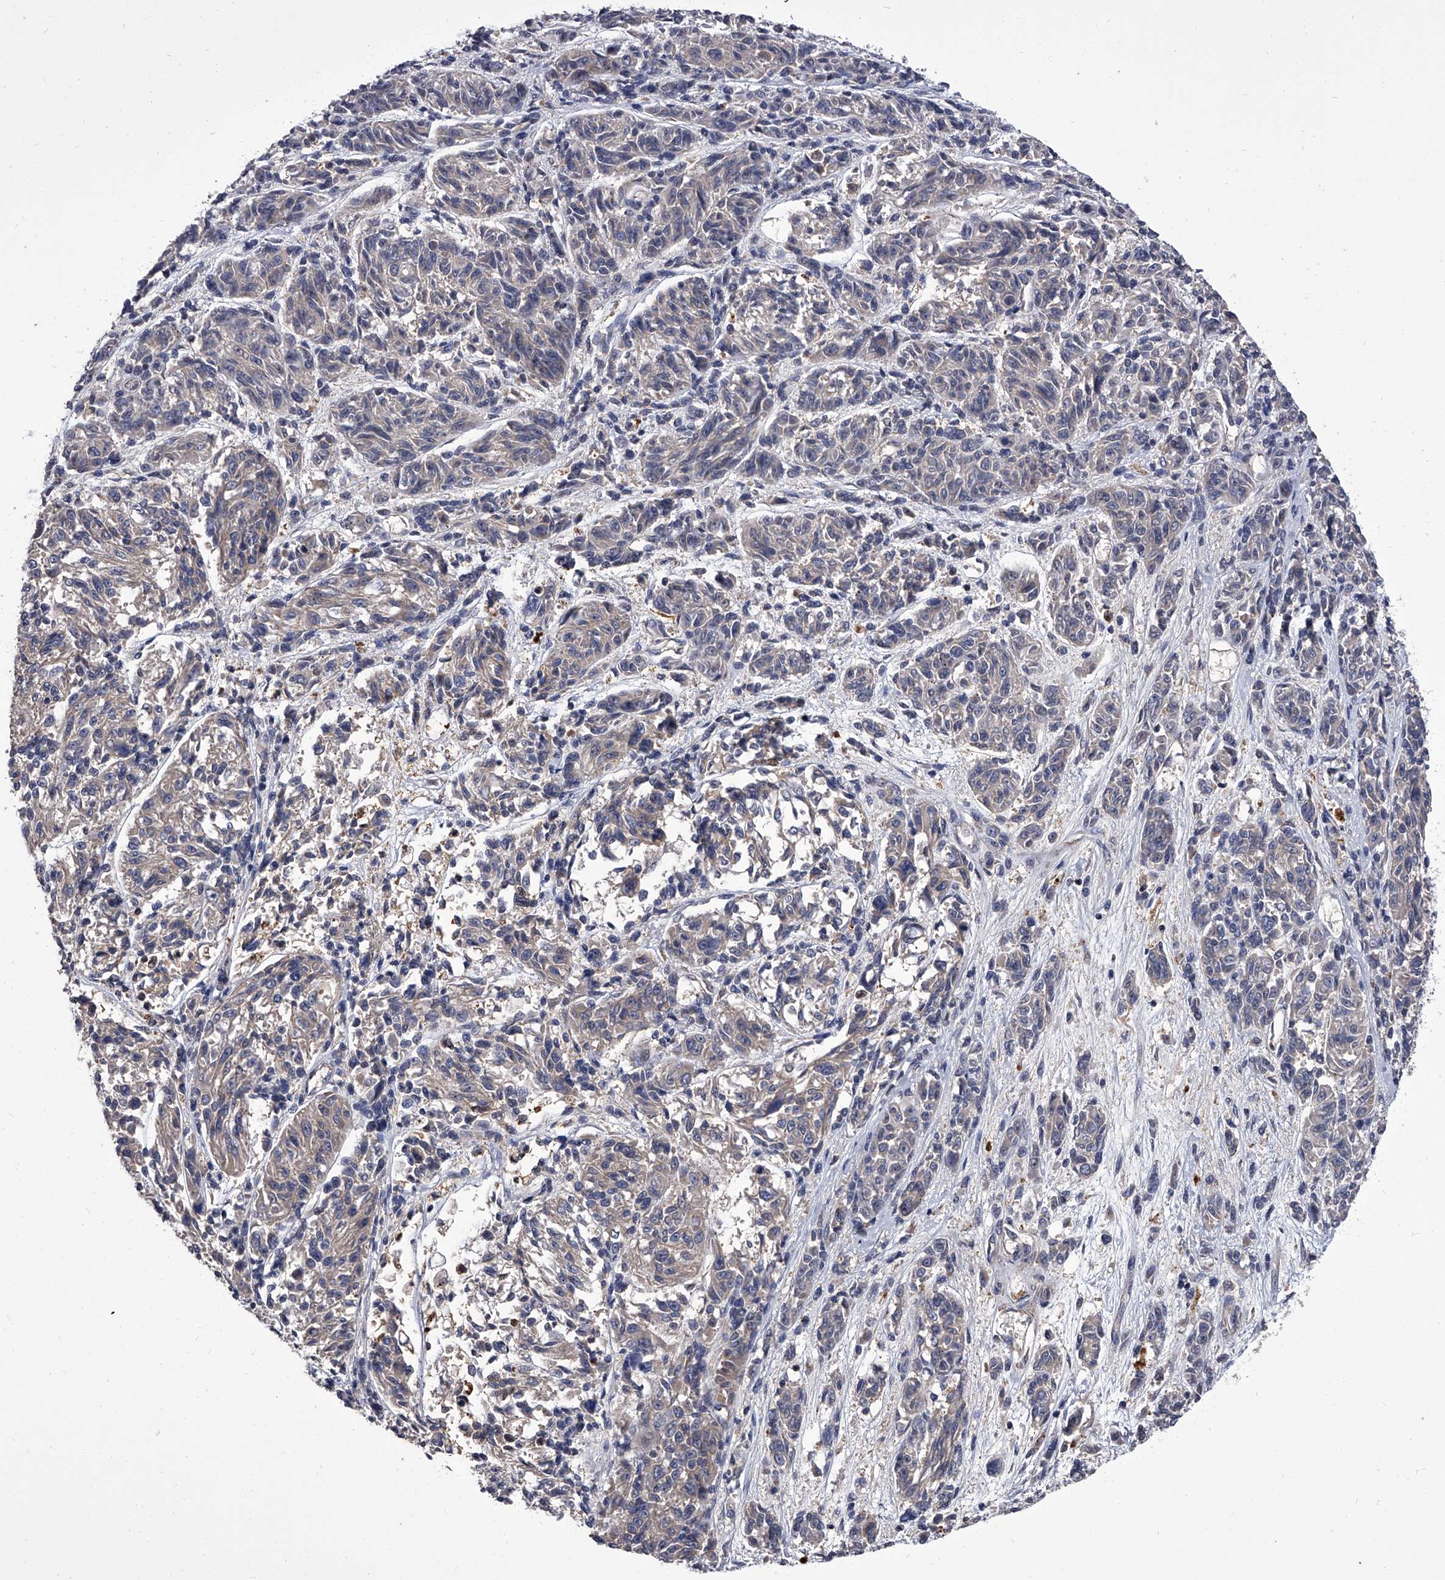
{"staining": {"intensity": "weak", "quantity": "<25%", "location": "cytoplasmic/membranous"}, "tissue": "melanoma", "cell_type": "Tumor cells", "image_type": "cancer", "snomed": [{"axis": "morphology", "description": "Malignant melanoma, NOS"}, {"axis": "topography", "description": "Skin"}], "caption": "DAB immunohistochemical staining of melanoma exhibits no significant staining in tumor cells.", "gene": "STK36", "patient": {"sex": "male", "age": 53}}